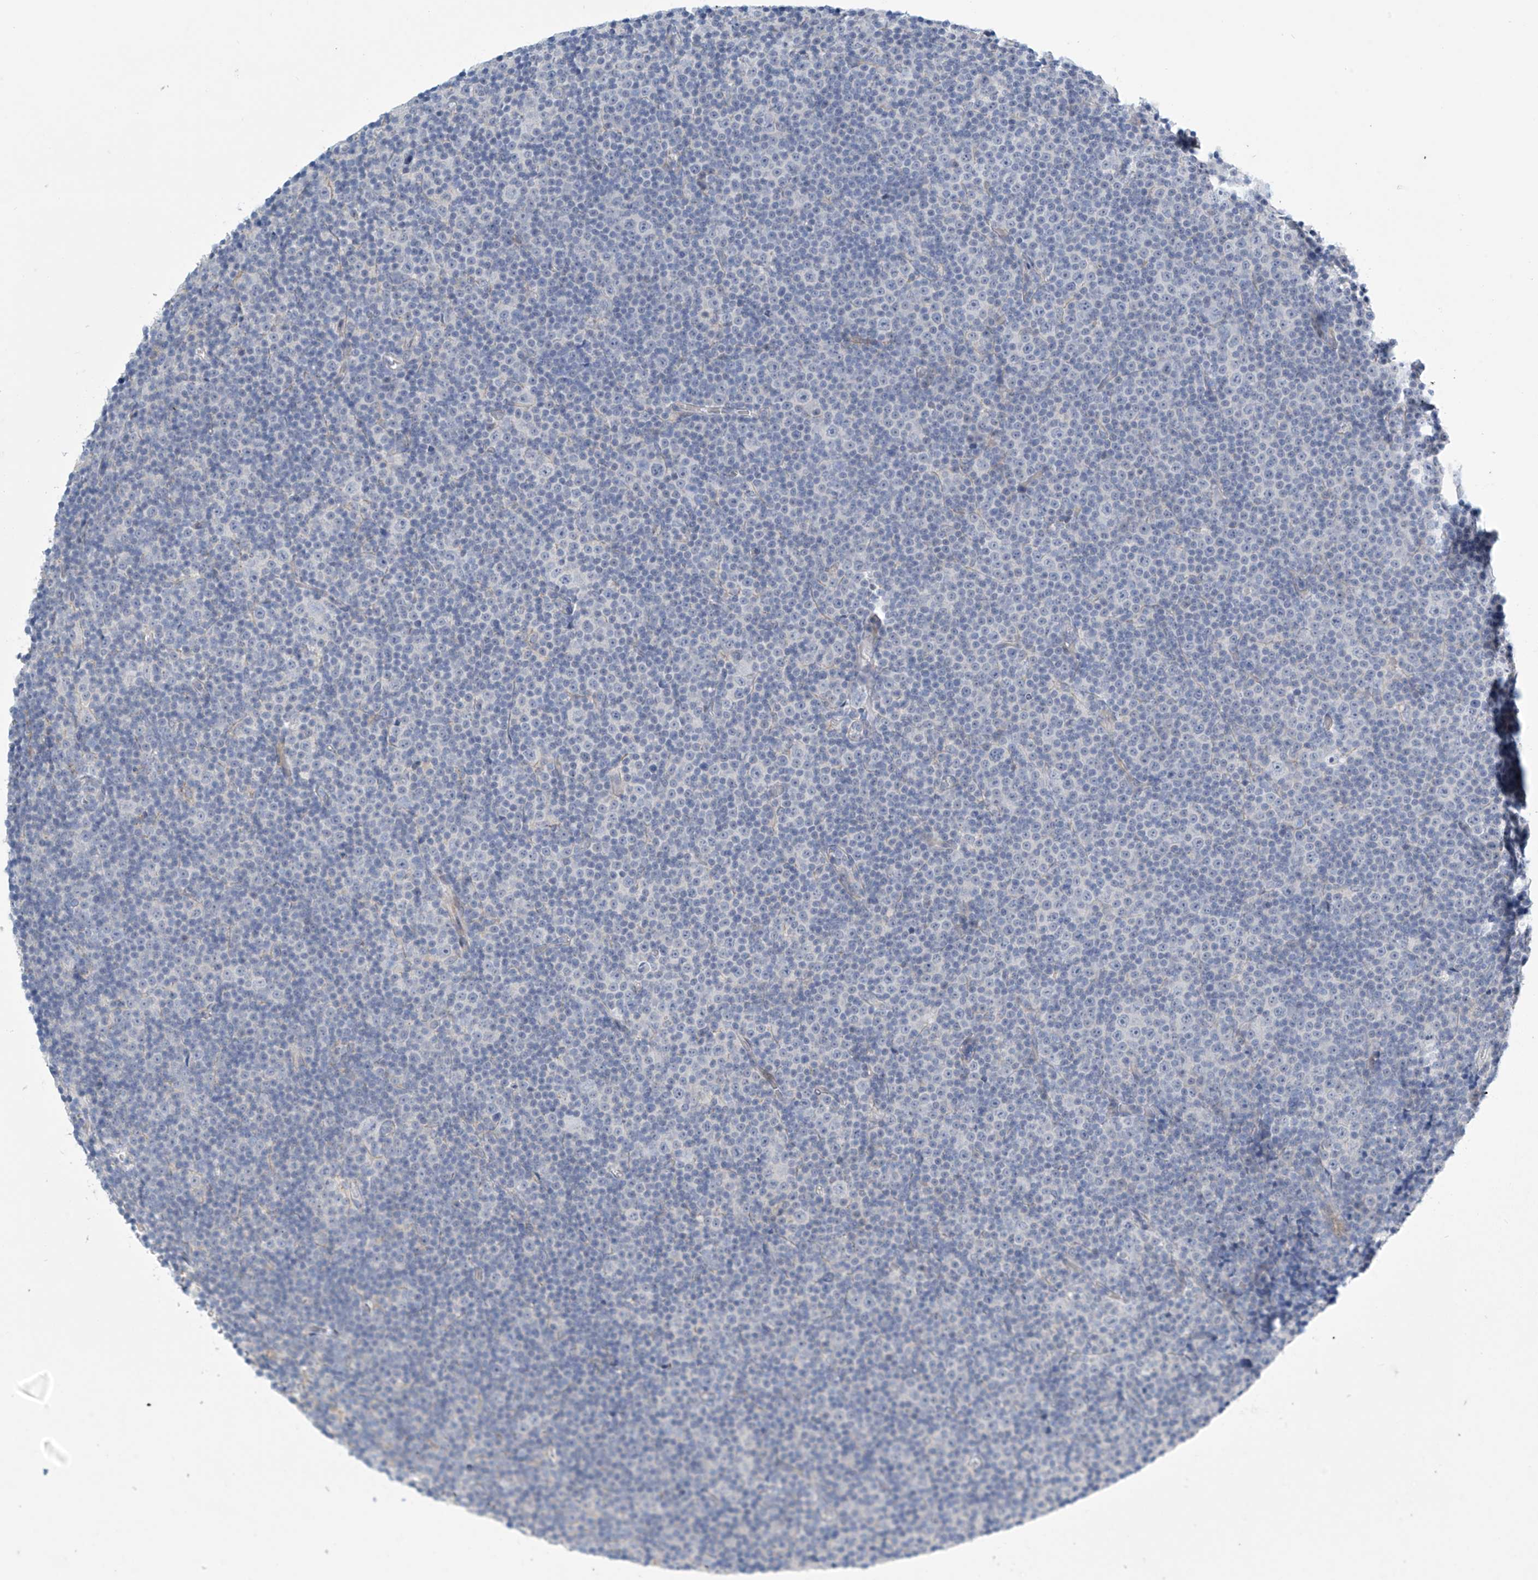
{"staining": {"intensity": "negative", "quantity": "none", "location": "none"}, "tissue": "lymphoma", "cell_type": "Tumor cells", "image_type": "cancer", "snomed": [{"axis": "morphology", "description": "Malignant lymphoma, non-Hodgkin's type, Low grade"}, {"axis": "topography", "description": "Lymph node"}], "caption": "The immunohistochemistry (IHC) photomicrograph has no significant expression in tumor cells of malignant lymphoma, non-Hodgkin's type (low-grade) tissue.", "gene": "SLC35A5", "patient": {"sex": "female", "age": 67}}